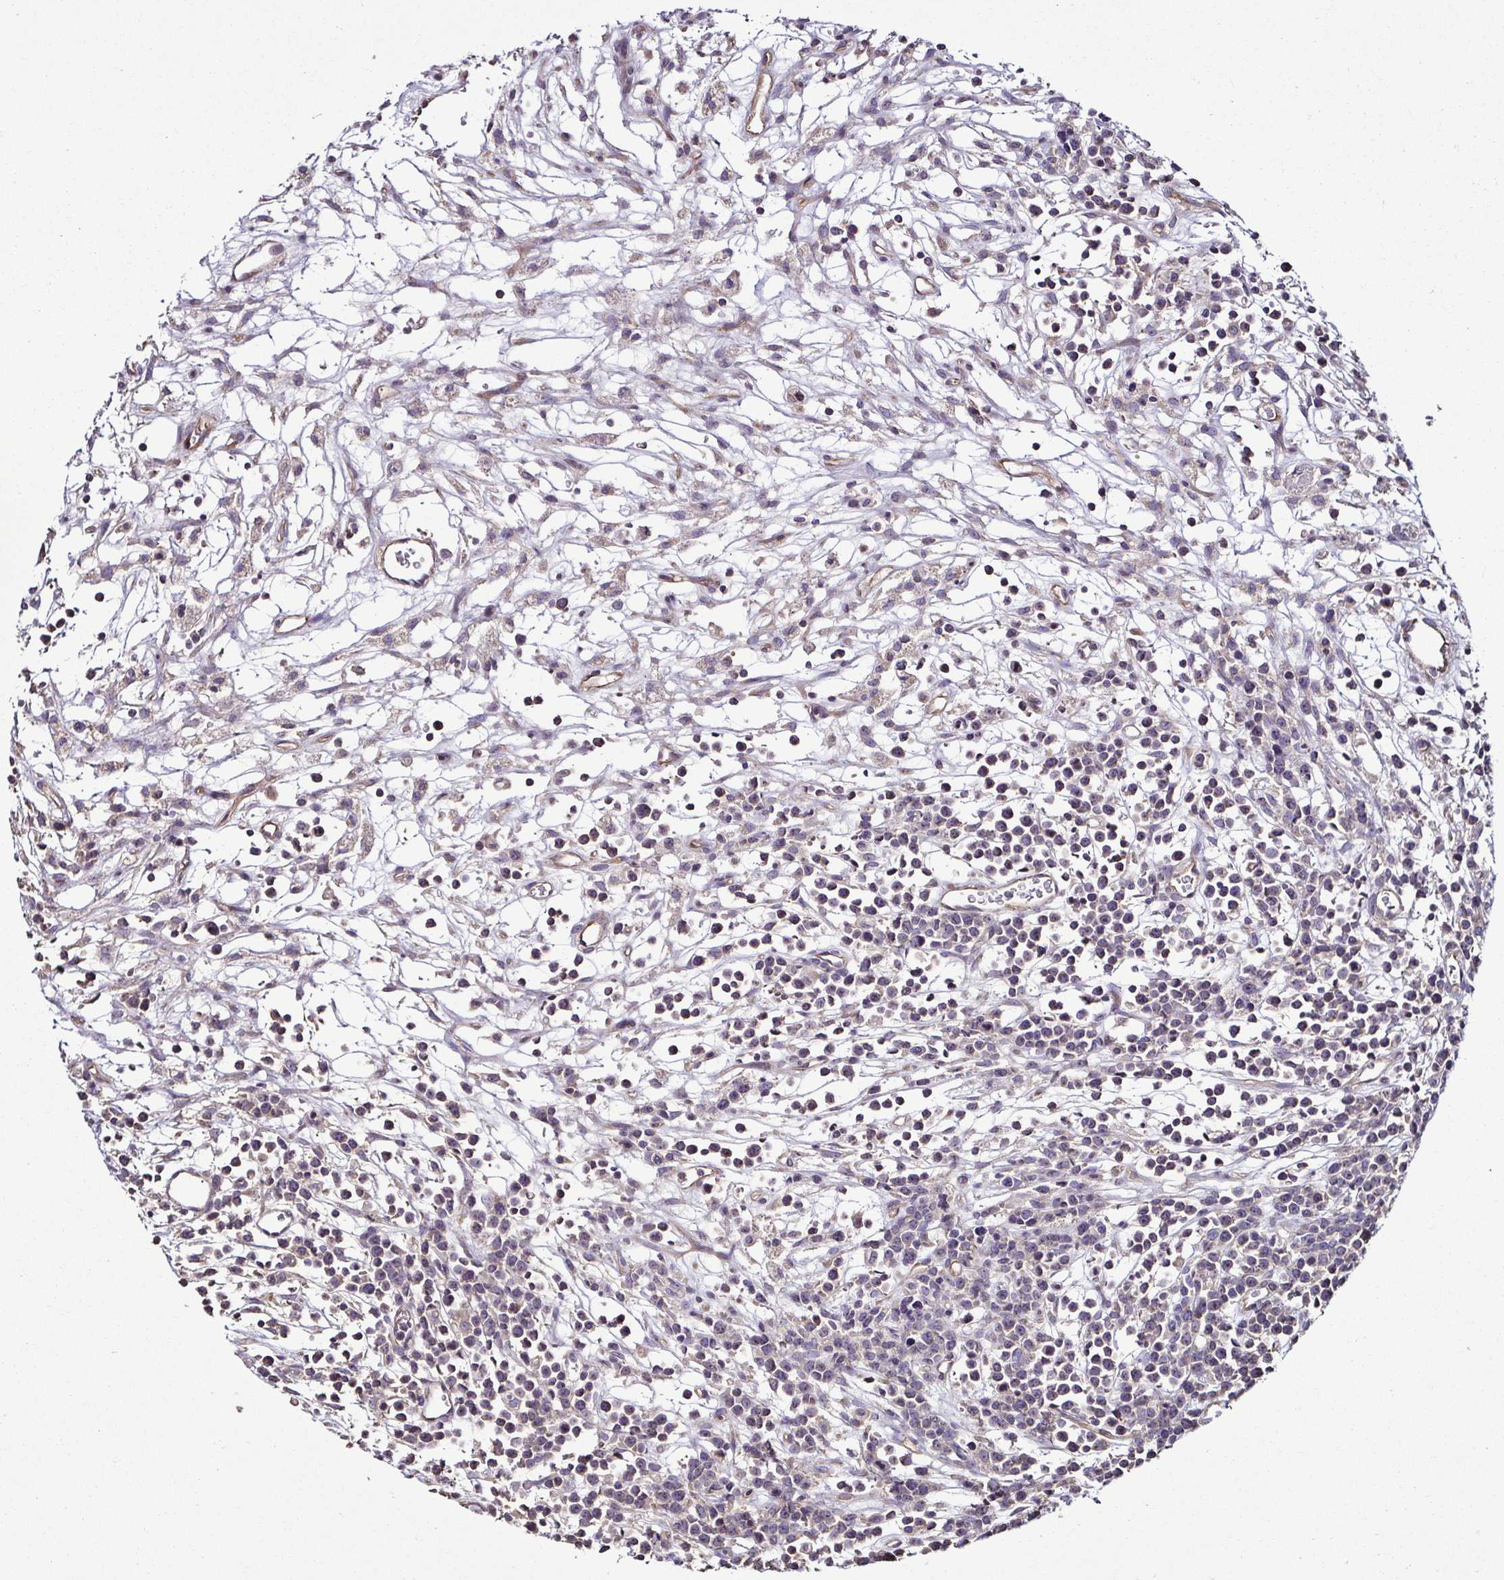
{"staining": {"intensity": "negative", "quantity": "none", "location": "none"}, "tissue": "lymphoma", "cell_type": "Tumor cells", "image_type": "cancer", "snomed": [{"axis": "morphology", "description": "Malignant lymphoma, non-Hodgkin's type, High grade"}, {"axis": "topography", "description": "Ovary"}], "caption": "Immunohistochemical staining of human malignant lymphoma, non-Hodgkin's type (high-grade) reveals no significant staining in tumor cells.", "gene": "LMOD2", "patient": {"sex": "female", "age": 56}}